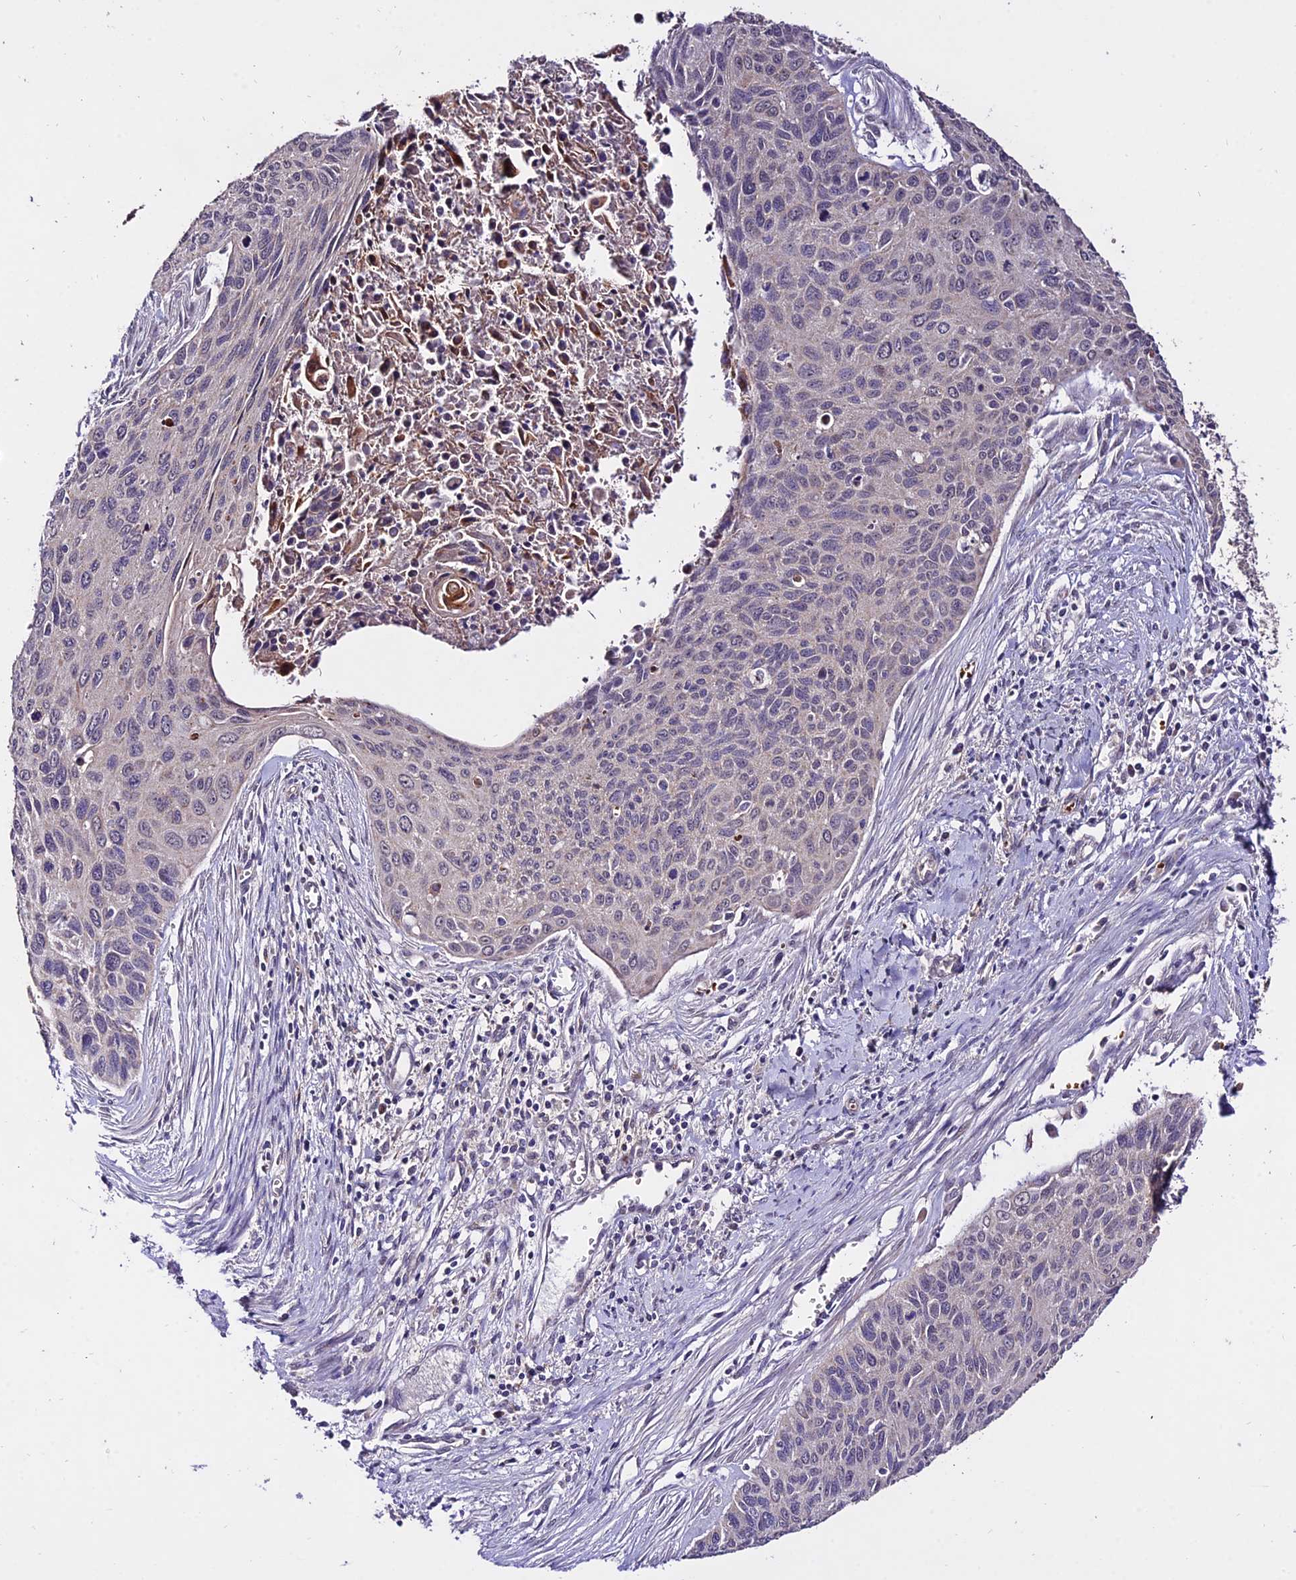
{"staining": {"intensity": "negative", "quantity": "none", "location": "none"}, "tissue": "cervical cancer", "cell_type": "Tumor cells", "image_type": "cancer", "snomed": [{"axis": "morphology", "description": "Squamous cell carcinoma, NOS"}, {"axis": "topography", "description": "Cervix"}], "caption": "Cervical squamous cell carcinoma was stained to show a protein in brown. There is no significant staining in tumor cells.", "gene": "WDR5B", "patient": {"sex": "female", "age": 55}}